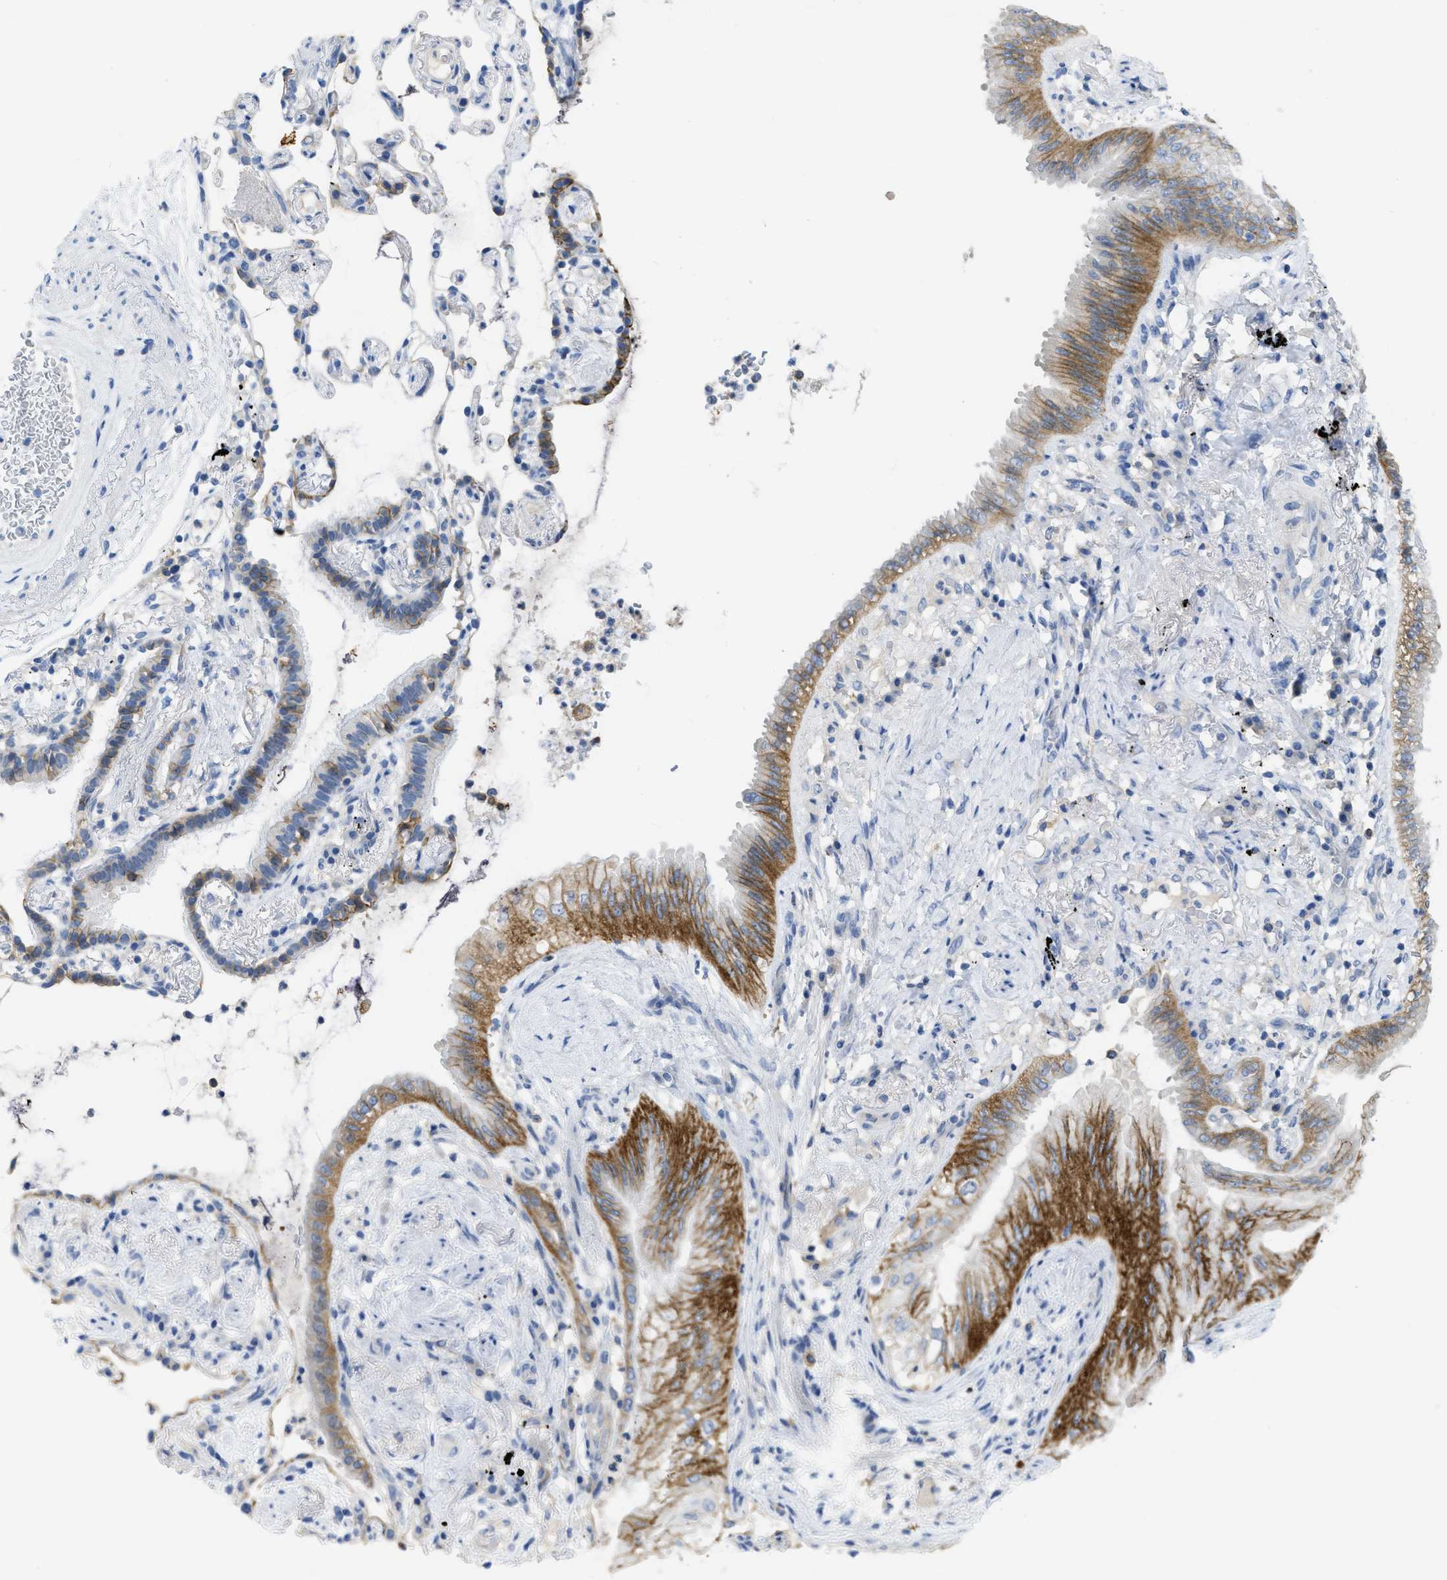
{"staining": {"intensity": "moderate", "quantity": "25%-75%", "location": "cytoplasmic/membranous"}, "tissue": "lung cancer", "cell_type": "Tumor cells", "image_type": "cancer", "snomed": [{"axis": "morphology", "description": "Normal tissue, NOS"}, {"axis": "morphology", "description": "Adenocarcinoma, NOS"}, {"axis": "topography", "description": "Bronchus"}, {"axis": "topography", "description": "Lung"}], "caption": "A histopathology image showing moderate cytoplasmic/membranous expression in approximately 25%-75% of tumor cells in lung adenocarcinoma, as visualized by brown immunohistochemical staining.", "gene": "CNNM4", "patient": {"sex": "female", "age": 70}}